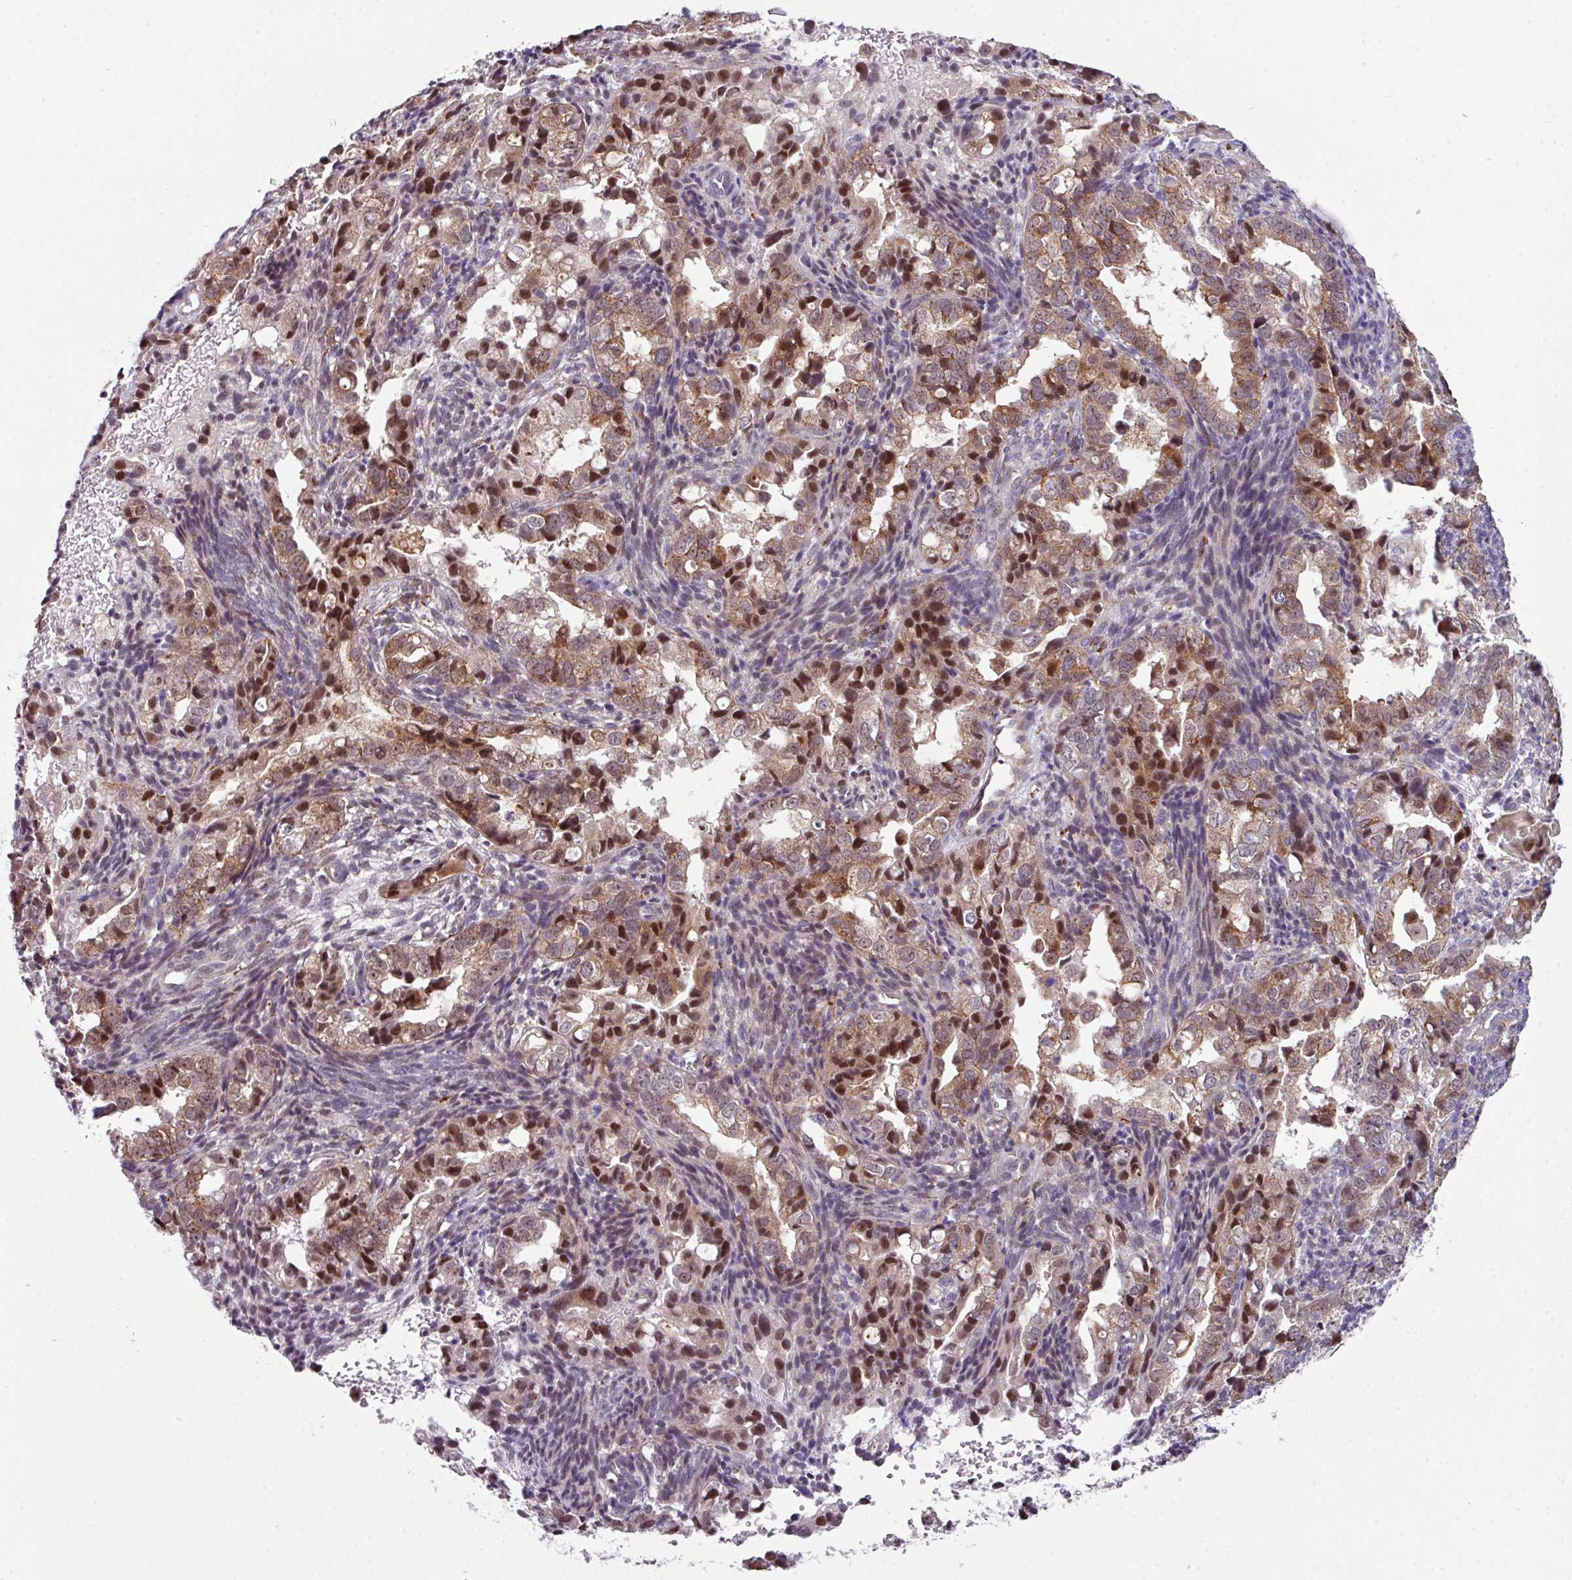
{"staining": {"intensity": "moderate", "quantity": ">75%", "location": "cytoplasmic/membranous,nuclear"}, "tissue": "endometrial cancer", "cell_type": "Tumor cells", "image_type": "cancer", "snomed": [{"axis": "morphology", "description": "Adenocarcinoma, NOS"}, {"axis": "topography", "description": "Endometrium"}], "caption": "Tumor cells show medium levels of moderate cytoplasmic/membranous and nuclear expression in approximately >75% of cells in endometrial cancer. (DAB (3,3'-diaminobenzidine) IHC with brightfield microscopy, high magnification).", "gene": "BMS1", "patient": {"sex": "female", "age": 57}}